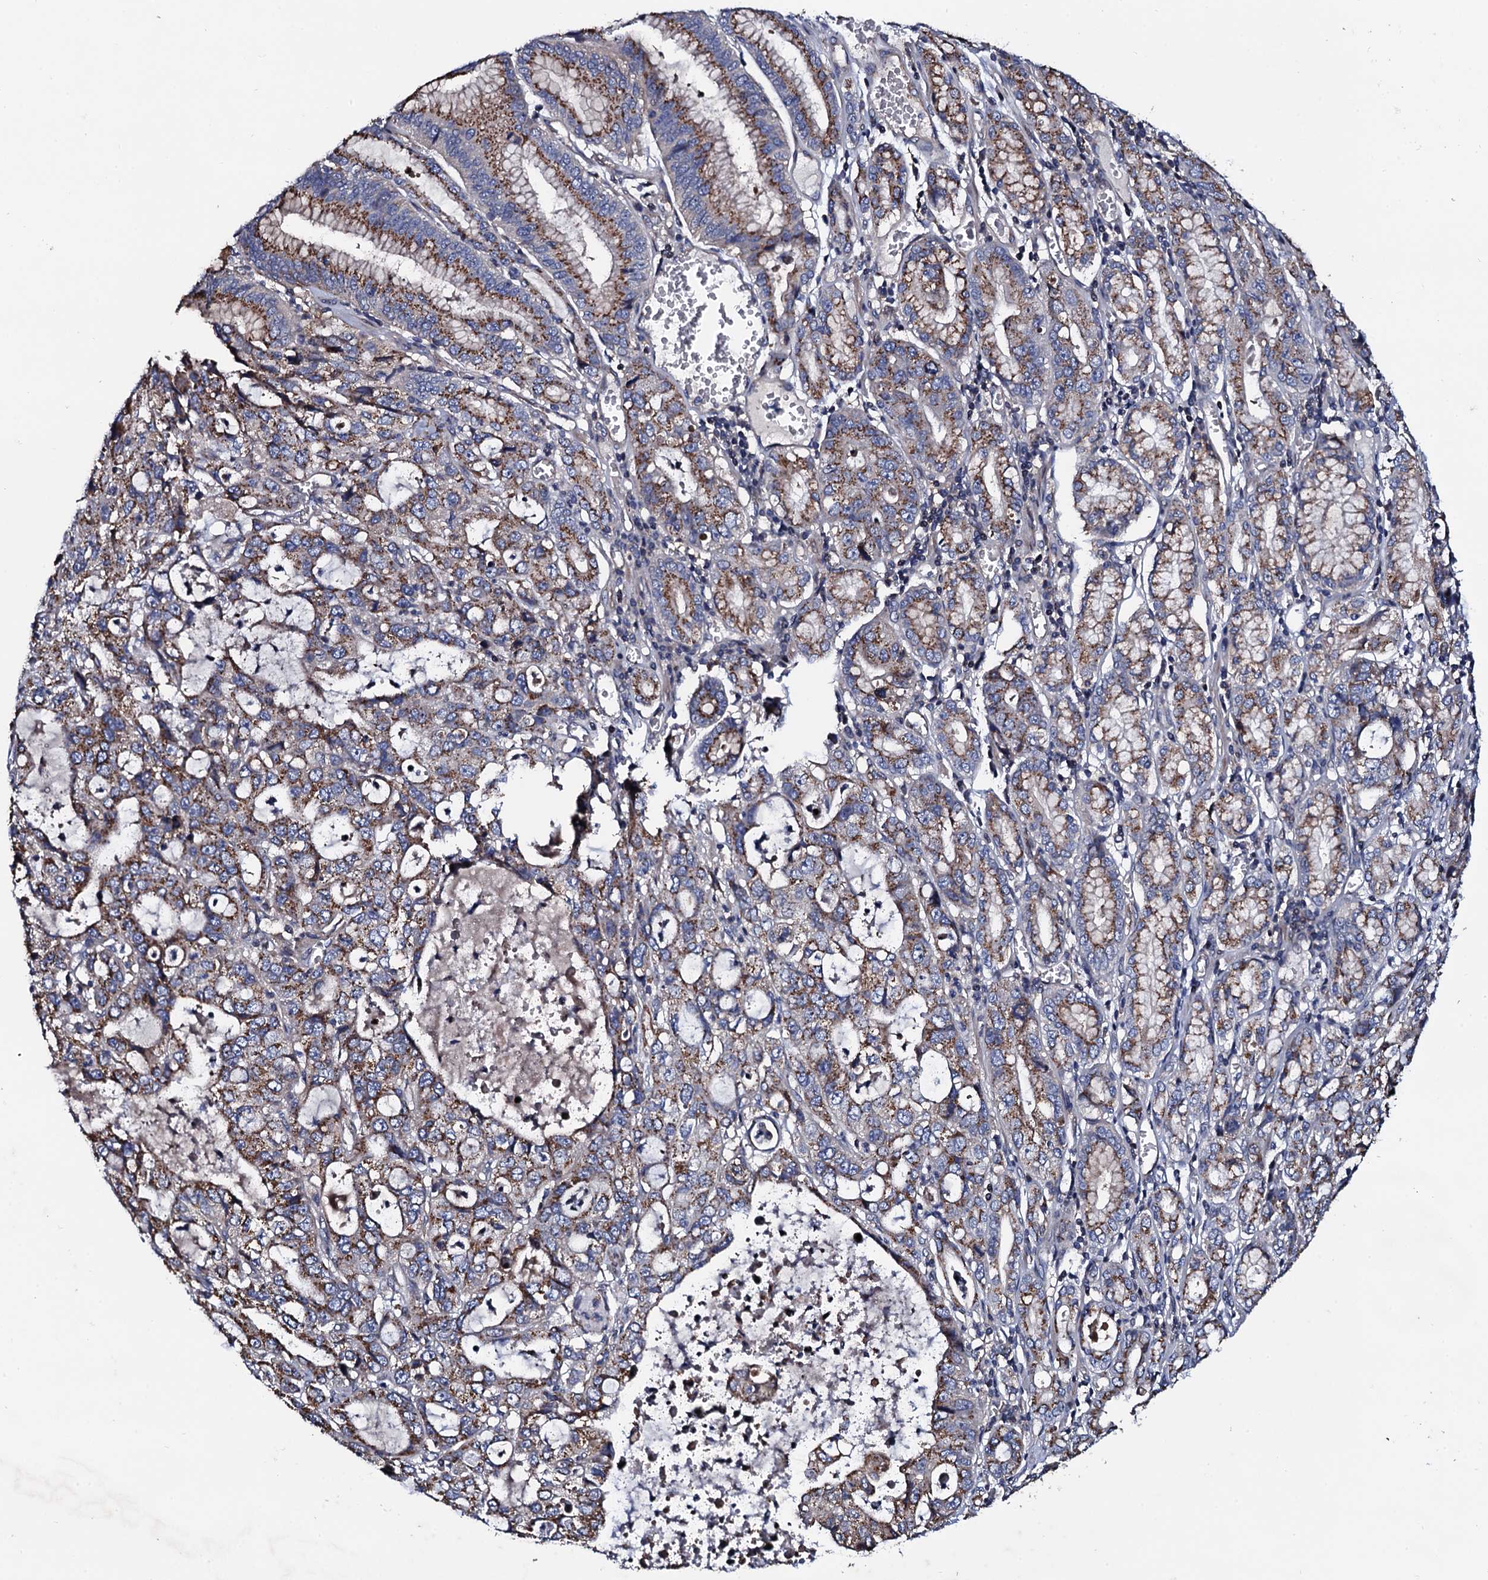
{"staining": {"intensity": "moderate", "quantity": ">75%", "location": "cytoplasmic/membranous"}, "tissue": "stomach cancer", "cell_type": "Tumor cells", "image_type": "cancer", "snomed": [{"axis": "morphology", "description": "Adenocarcinoma, NOS"}, {"axis": "topography", "description": "Stomach, upper"}], "caption": "Protein expression analysis of human stomach adenocarcinoma reveals moderate cytoplasmic/membranous positivity in approximately >75% of tumor cells. The protein is shown in brown color, while the nuclei are stained blue.", "gene": "PLET1", "patient": {"sex": "female", "age": 52}}